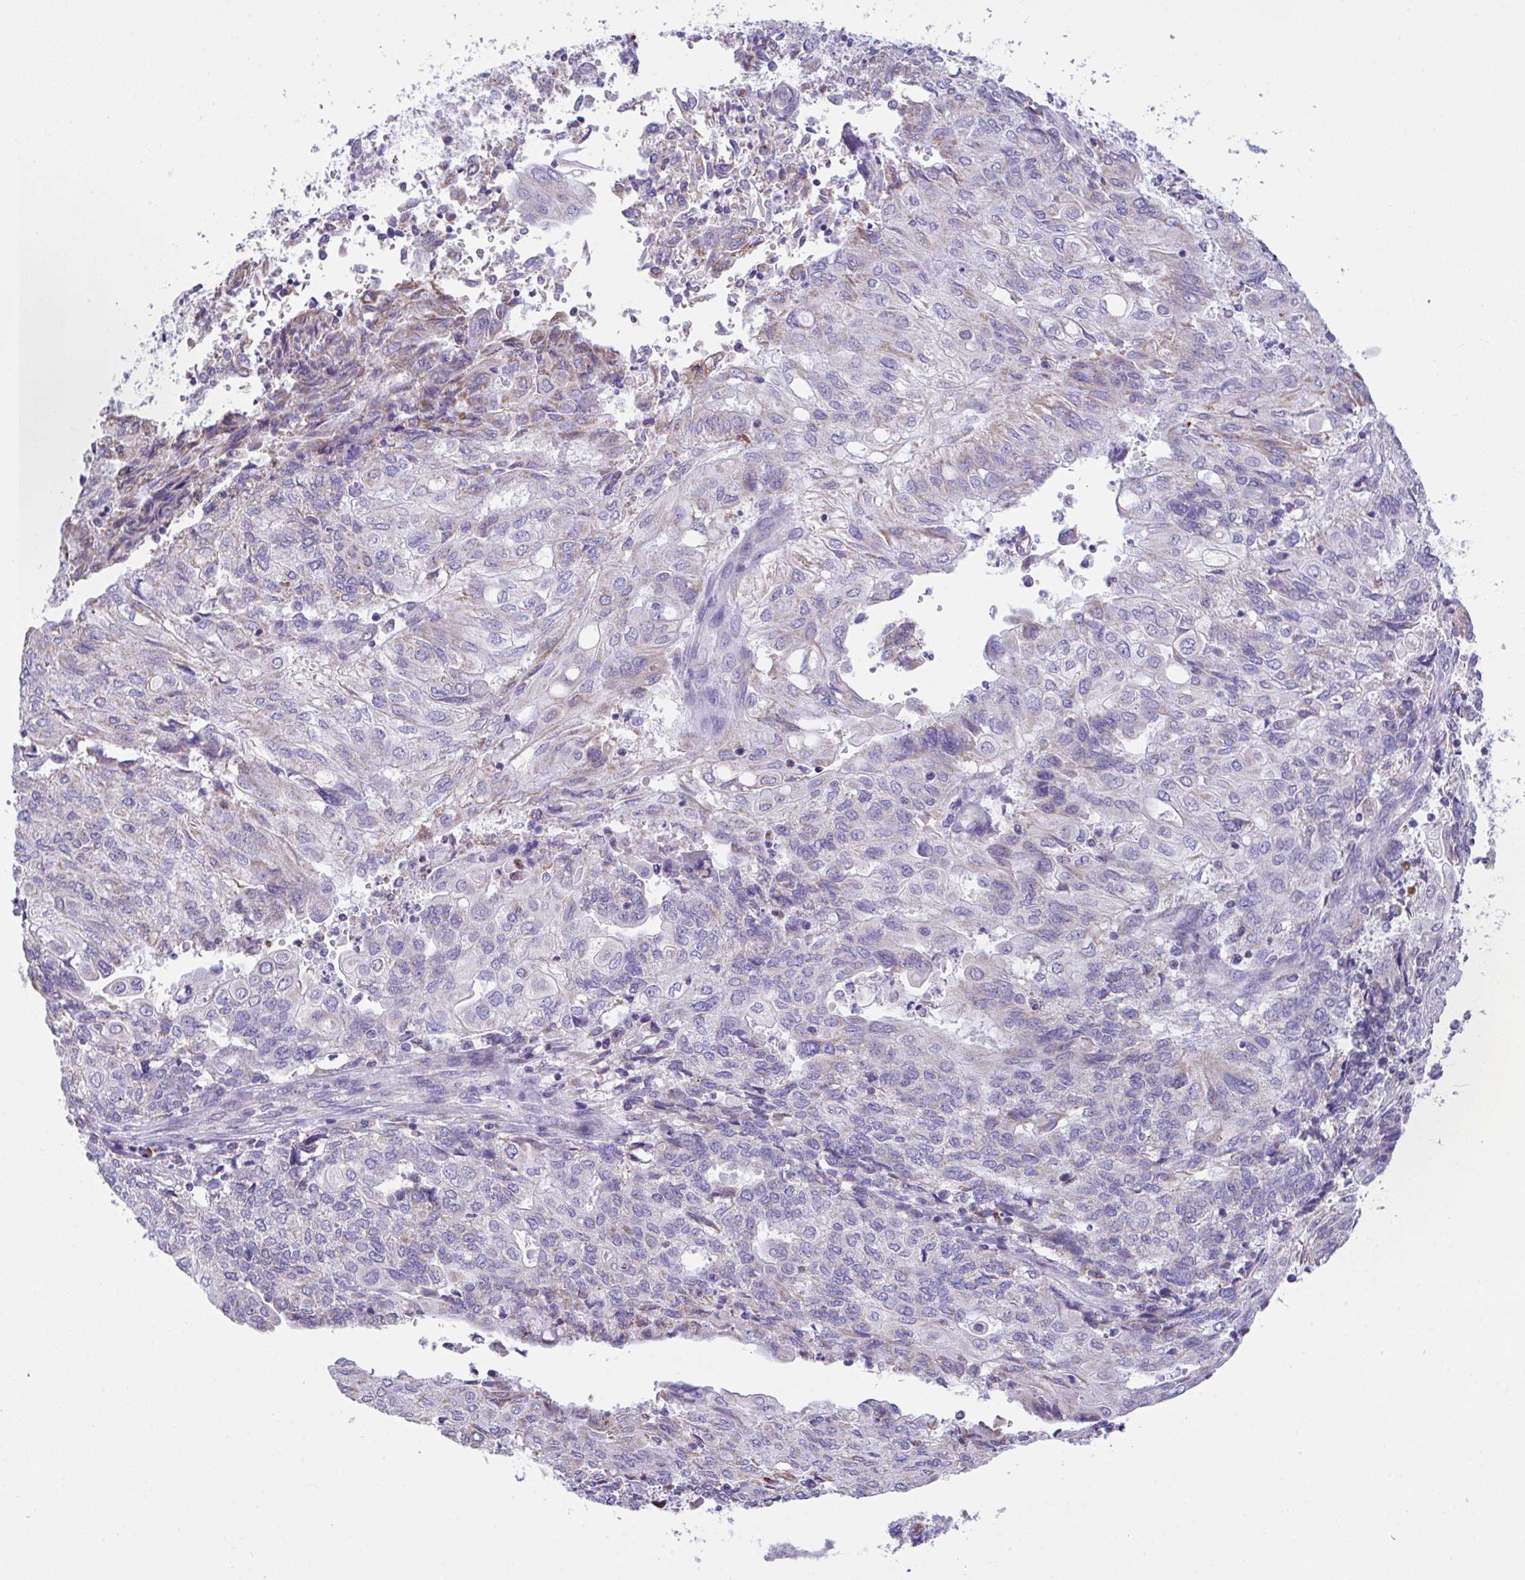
{"staining": {"intensity": "negative", "quantity": "none", "location": "none"}, "tissue": "endometrial cancer", "cell_type": "Tumor cells", "image_type": "cancer", "snomed": [{"axis": "morphology", "description": "Adenocarcinoma, NOS"}, {"axis": "topography", "description": "Endometrium"}], "caption": "This image is of adenocarcinoma (endometrial) stained with IHC to label a protein in brown with the nuclei are counter-stained blue. There is no expression in tumor cells.", "gene": "NLRP8", "patient": {"sex": "female", "age": 54}}